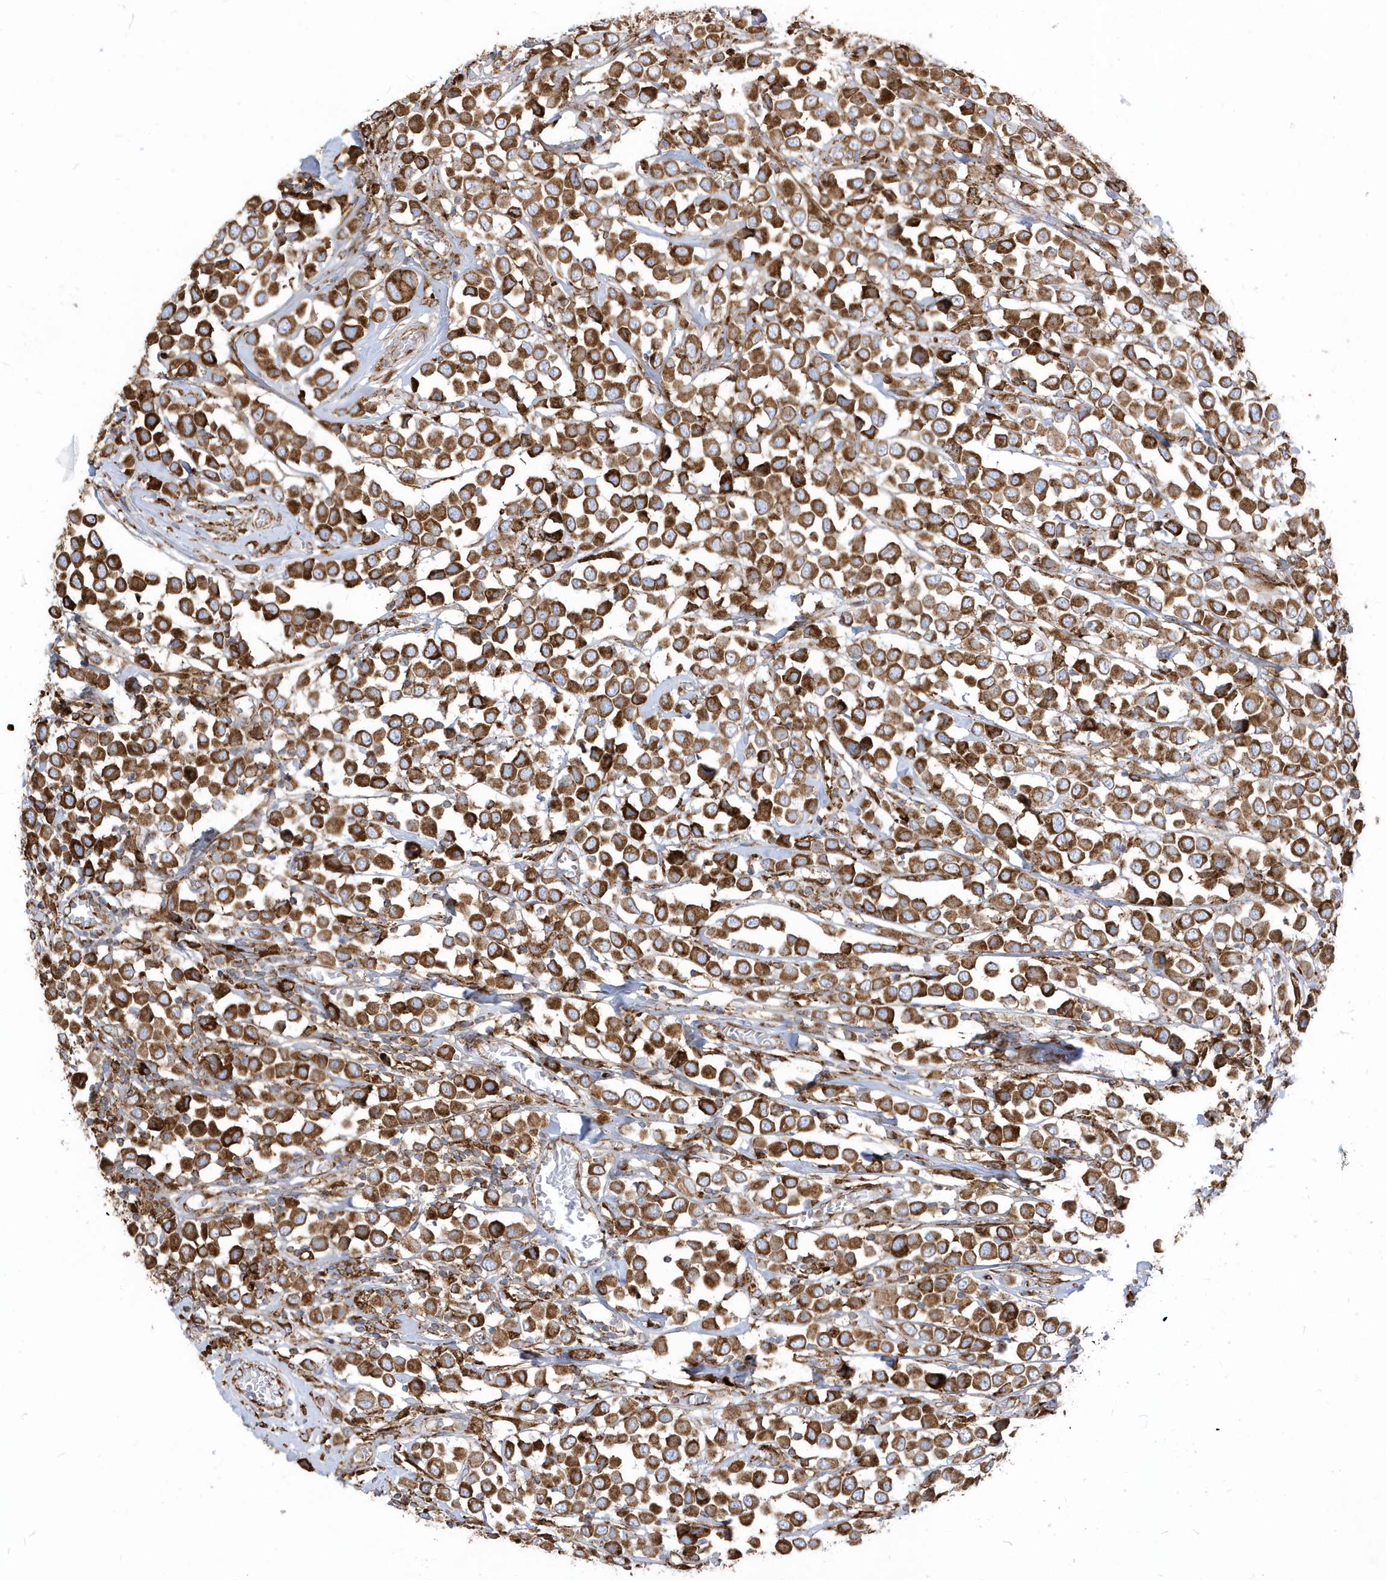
{"staining": {"intensity": "strong", "quantity": ">75%", "location": "cytoplasmic/membranous"}, "tissue": "breast cancer", "cell_type": "Tumor cells", "image_type": "cancer", "snomed": [{"axis": "morphology", "description": "Duct carcinoma"}, {"axis": "topography", "description": "Breast"}], "caption": "Protein staining of breast cancer tissue displays strong cytoplasmic/membranous staining in approximately >75% of tumor cells. (IHC, brightfield microscopy, high magnification).", "gene": "PDIA6", "patient": {"sex": "female", "age": 61}}